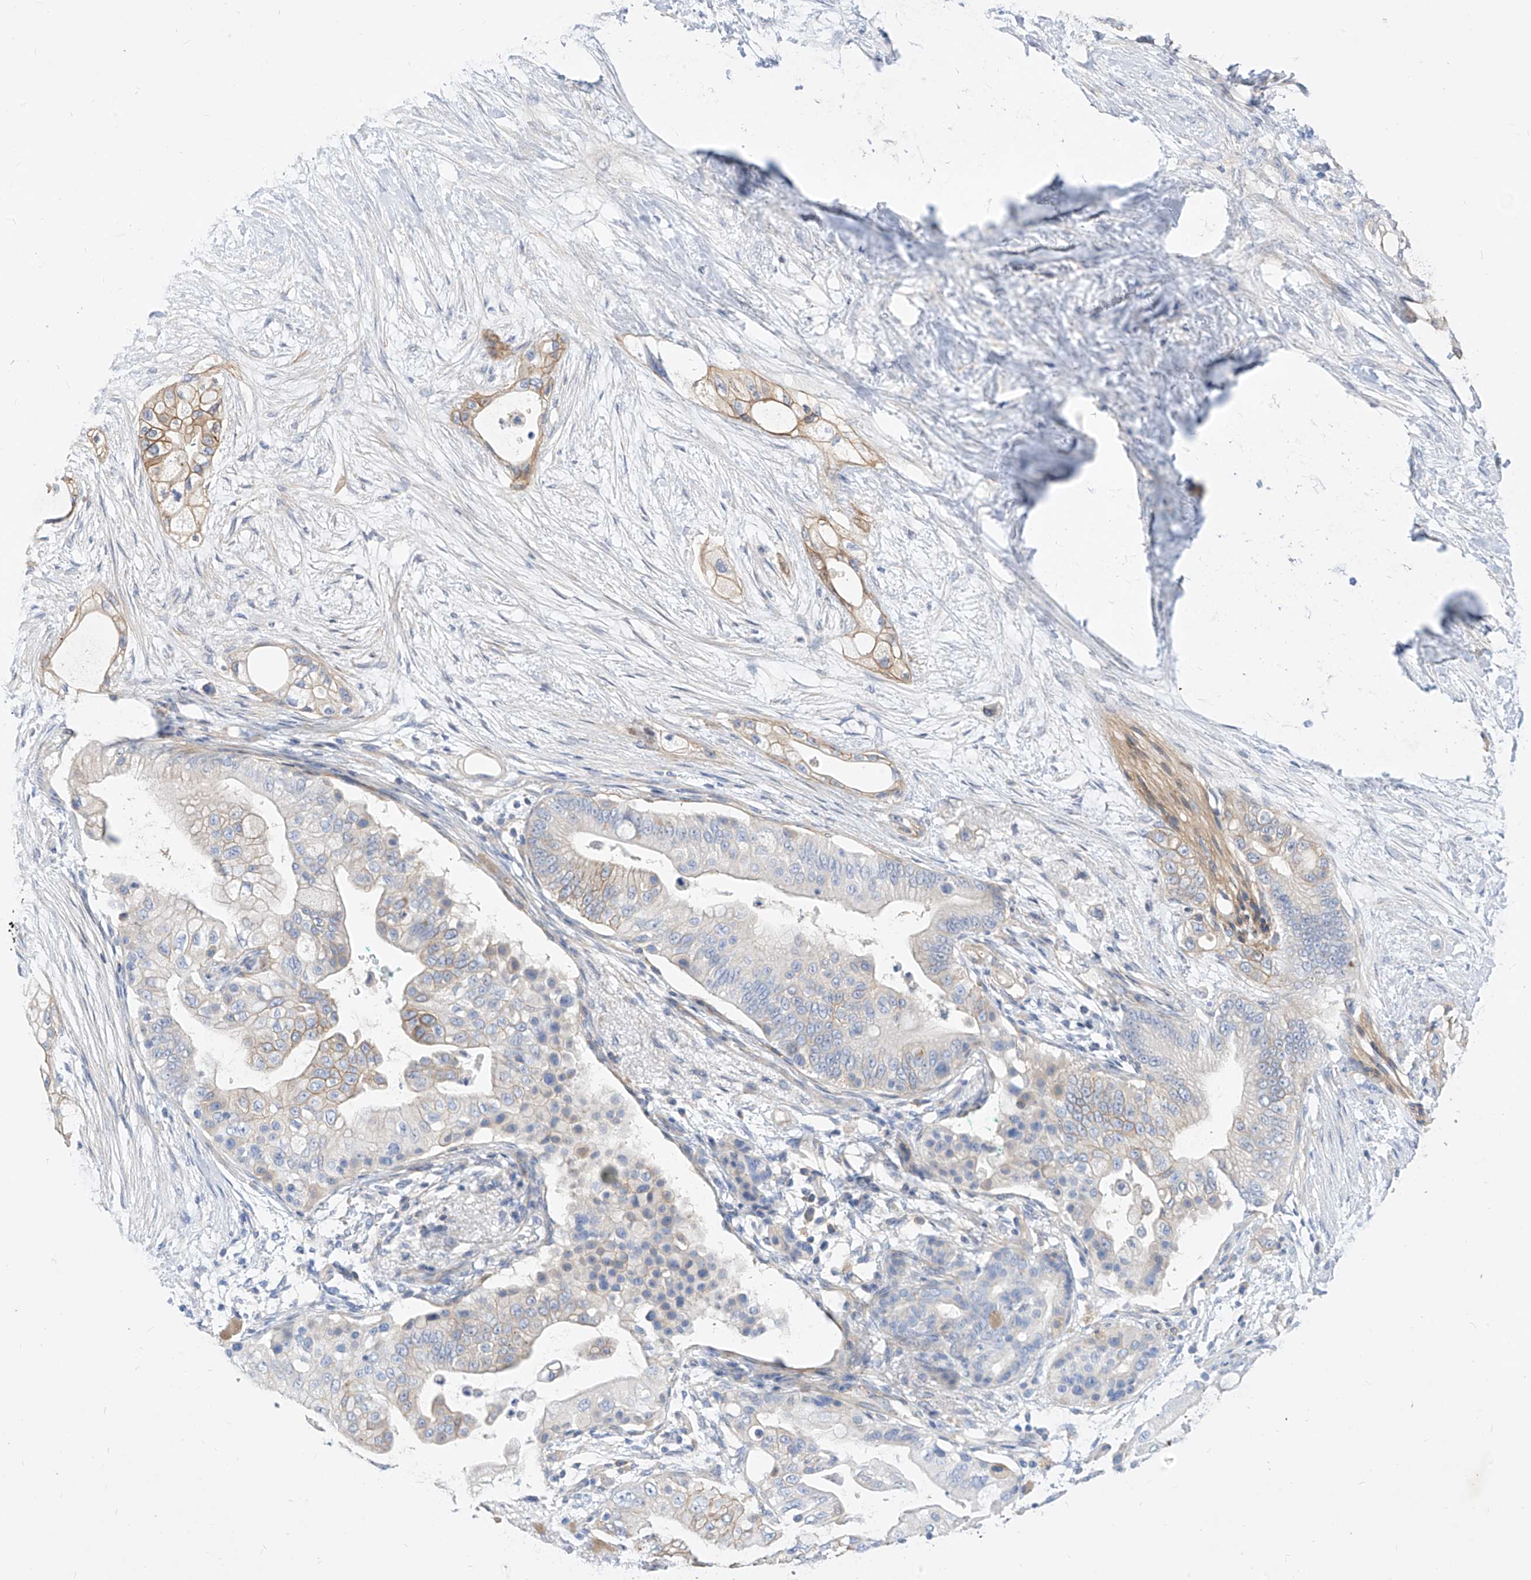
{"staining": {"intensity": "moderate", "quantity": "<25%", "location": "cytoplasmic/membranous"}, "tissue": "pancreatic cancer", "cell_type": "Tumor cells", "image_type": "cancer", "snomed": [{"axis": "morphology", "description": "Adenocarcinoma, NOS"}, {"axis": "topography", "description": "Pancreas"}], "caption": "A micrograph showing moderate cytoplasmic/membranous staining in approximately <25% of tumor cells in pancreatic cancer, as visualized by brown immunohistochemical staining.", "gene": "SCGB2A1", "patient": {"sex": "male", "age": 53}}